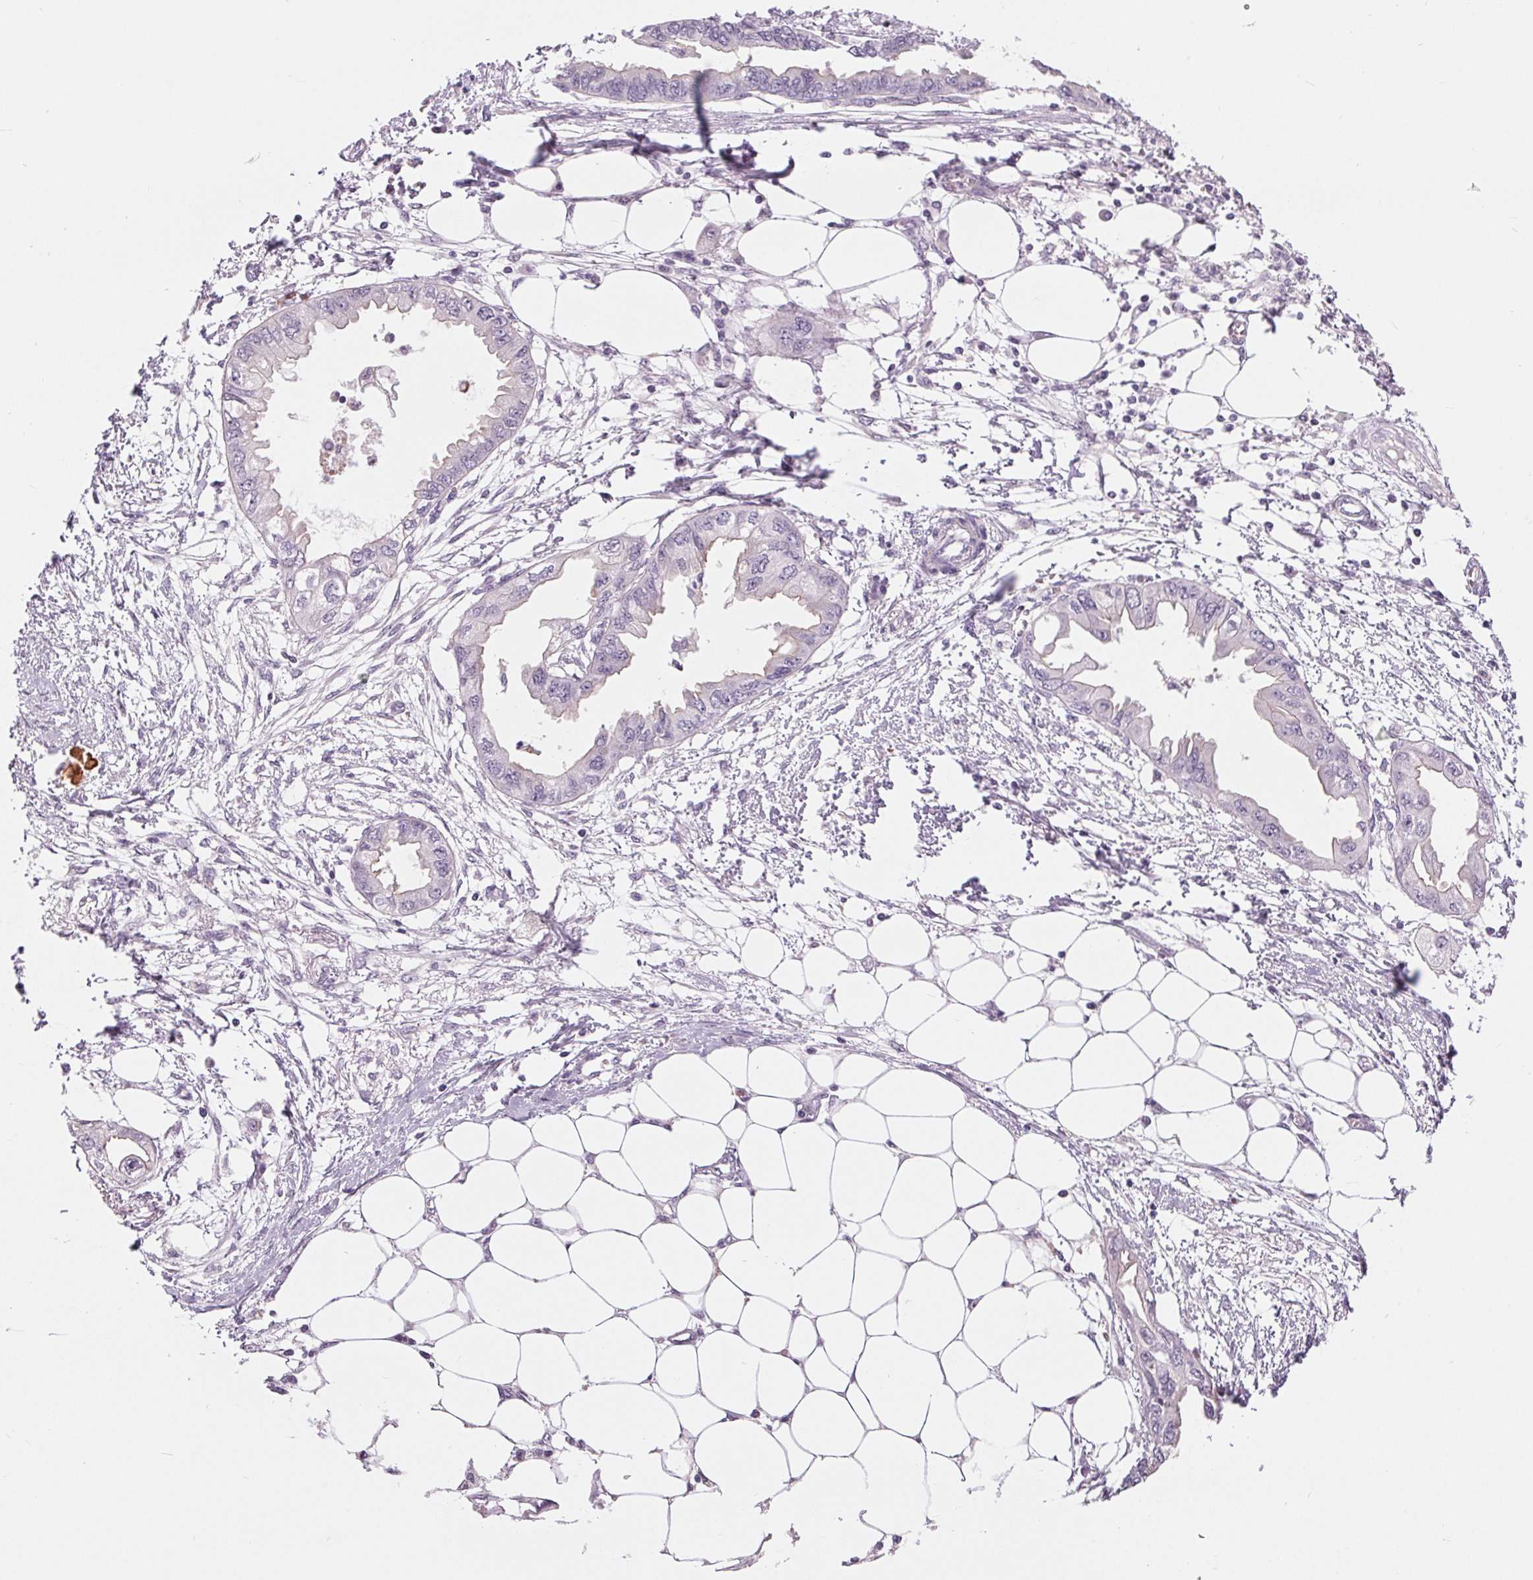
{"staining": {"intensity": "negative", "quantity": "none", "location": "none"}, "tissue": "endometrial cancer", "cell_type": "Tumor cells", "image_type": "cancer", "snomed": [{"axis": "morphology", "description": "Adenocarcinoma, NOS"}, {"axis": "morphology", "description": "Adenocarcinoma, metastatic, NOS"}, {"axis": "topography", "description": "Adipose tissue"}, {"axis": "topography", "description": "Endometrium"}], "caption": "Adenocarcinoma (endometrial) was stained to show a protein in brown. There is no significant positivity in tumor cells.", "gene": "MISP", "patient": {"sex": "female", "age": 67}}